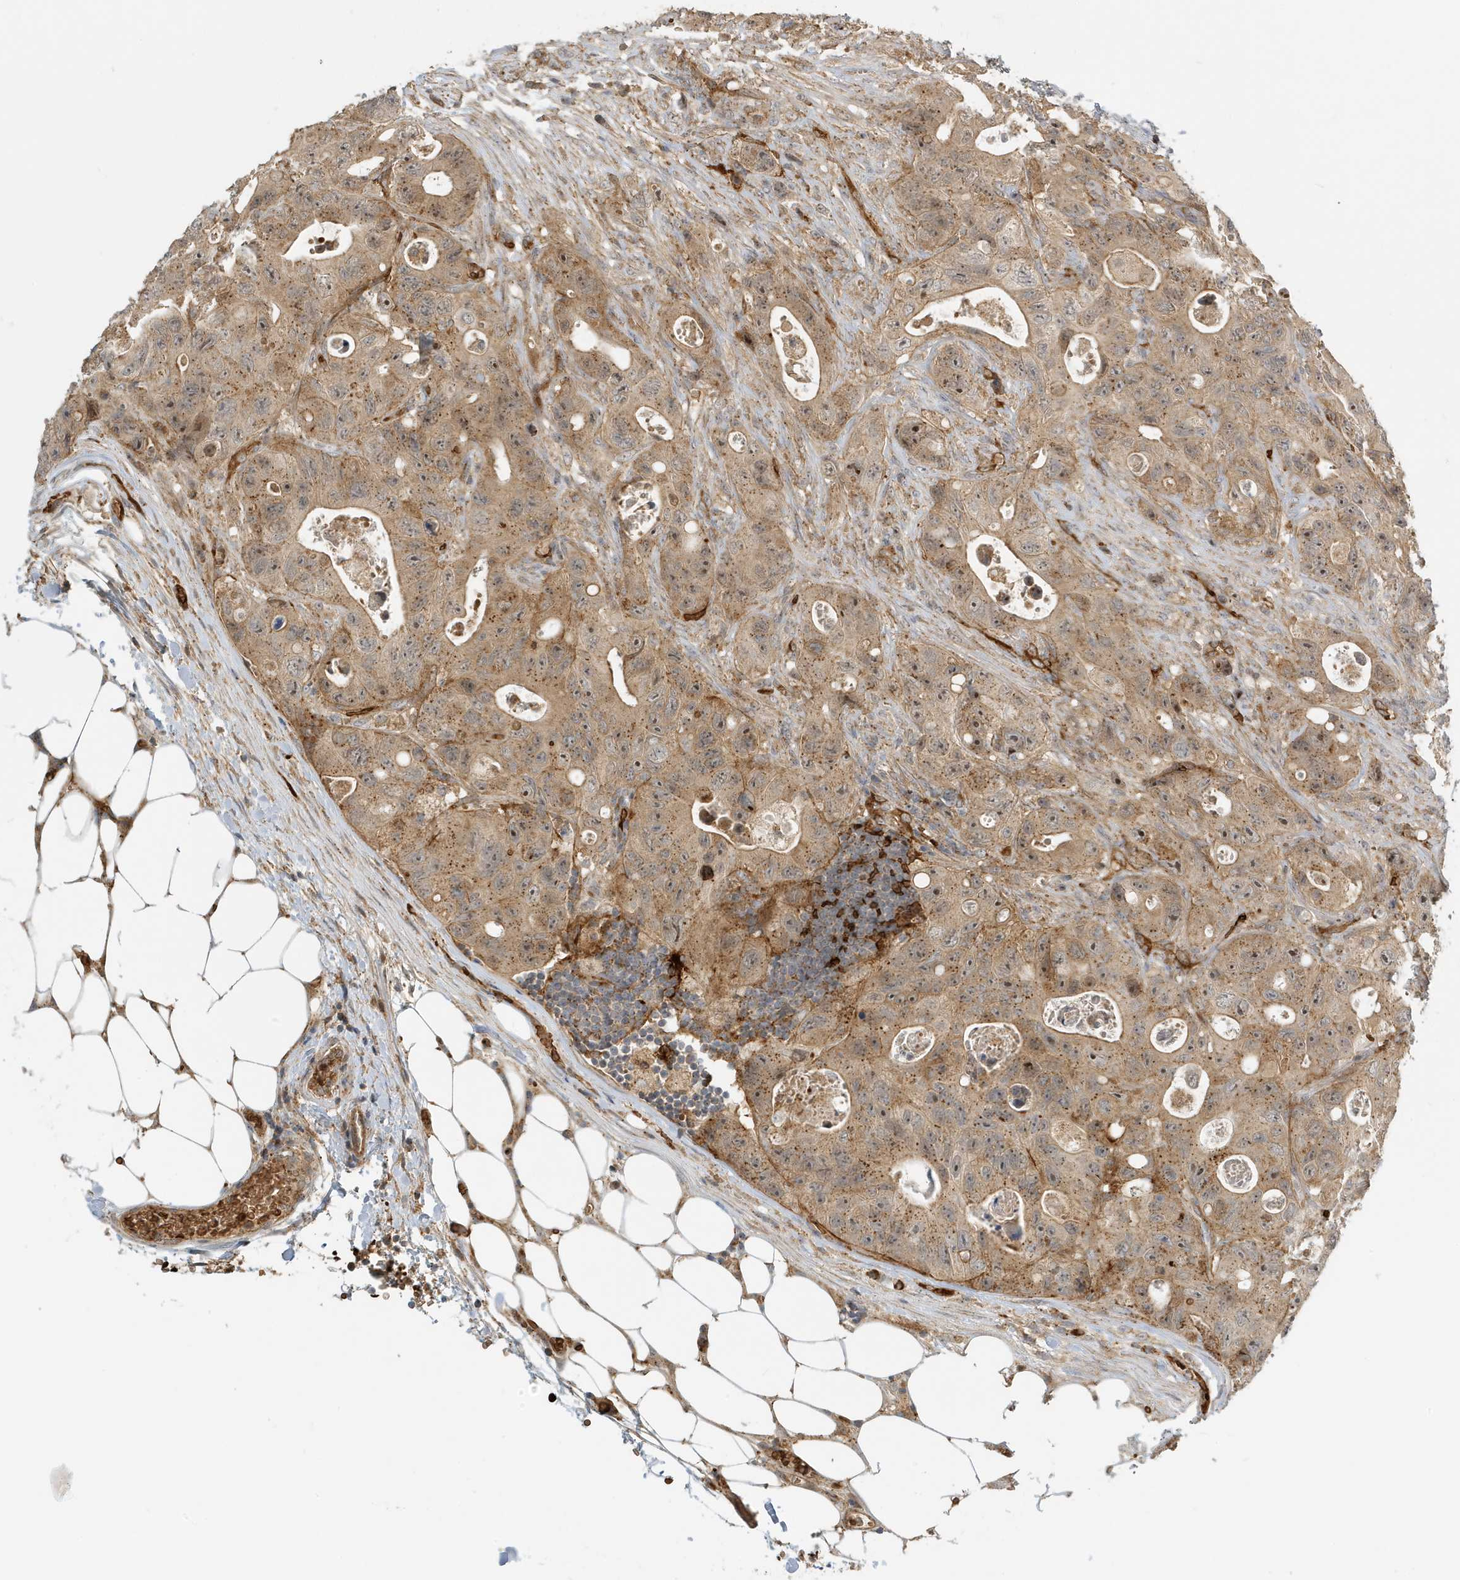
{"staining": {"intensity": "moderate", "quantity": ">75%", "location": "cytoplasmic/membranous,nuclear"}, "tissue": "colorectal cancer", "cell_type": "Tumor cells", "image_type": "cancer", "snomed": [{"axis": "morphology", "description": "Adenocarcinoma, NOS"}, {"axis": "topography", "description": "Colon"}], "caption": "Immunohistochemical staining of human adenocarcinoma (colorectal) reveals medium levels of moderate cytoplasmic/membranous and nuclear protein staining in about >75% of tumor cells.", "gene": "FYCO1", "patient": {"sex": "female", "age": 46}}